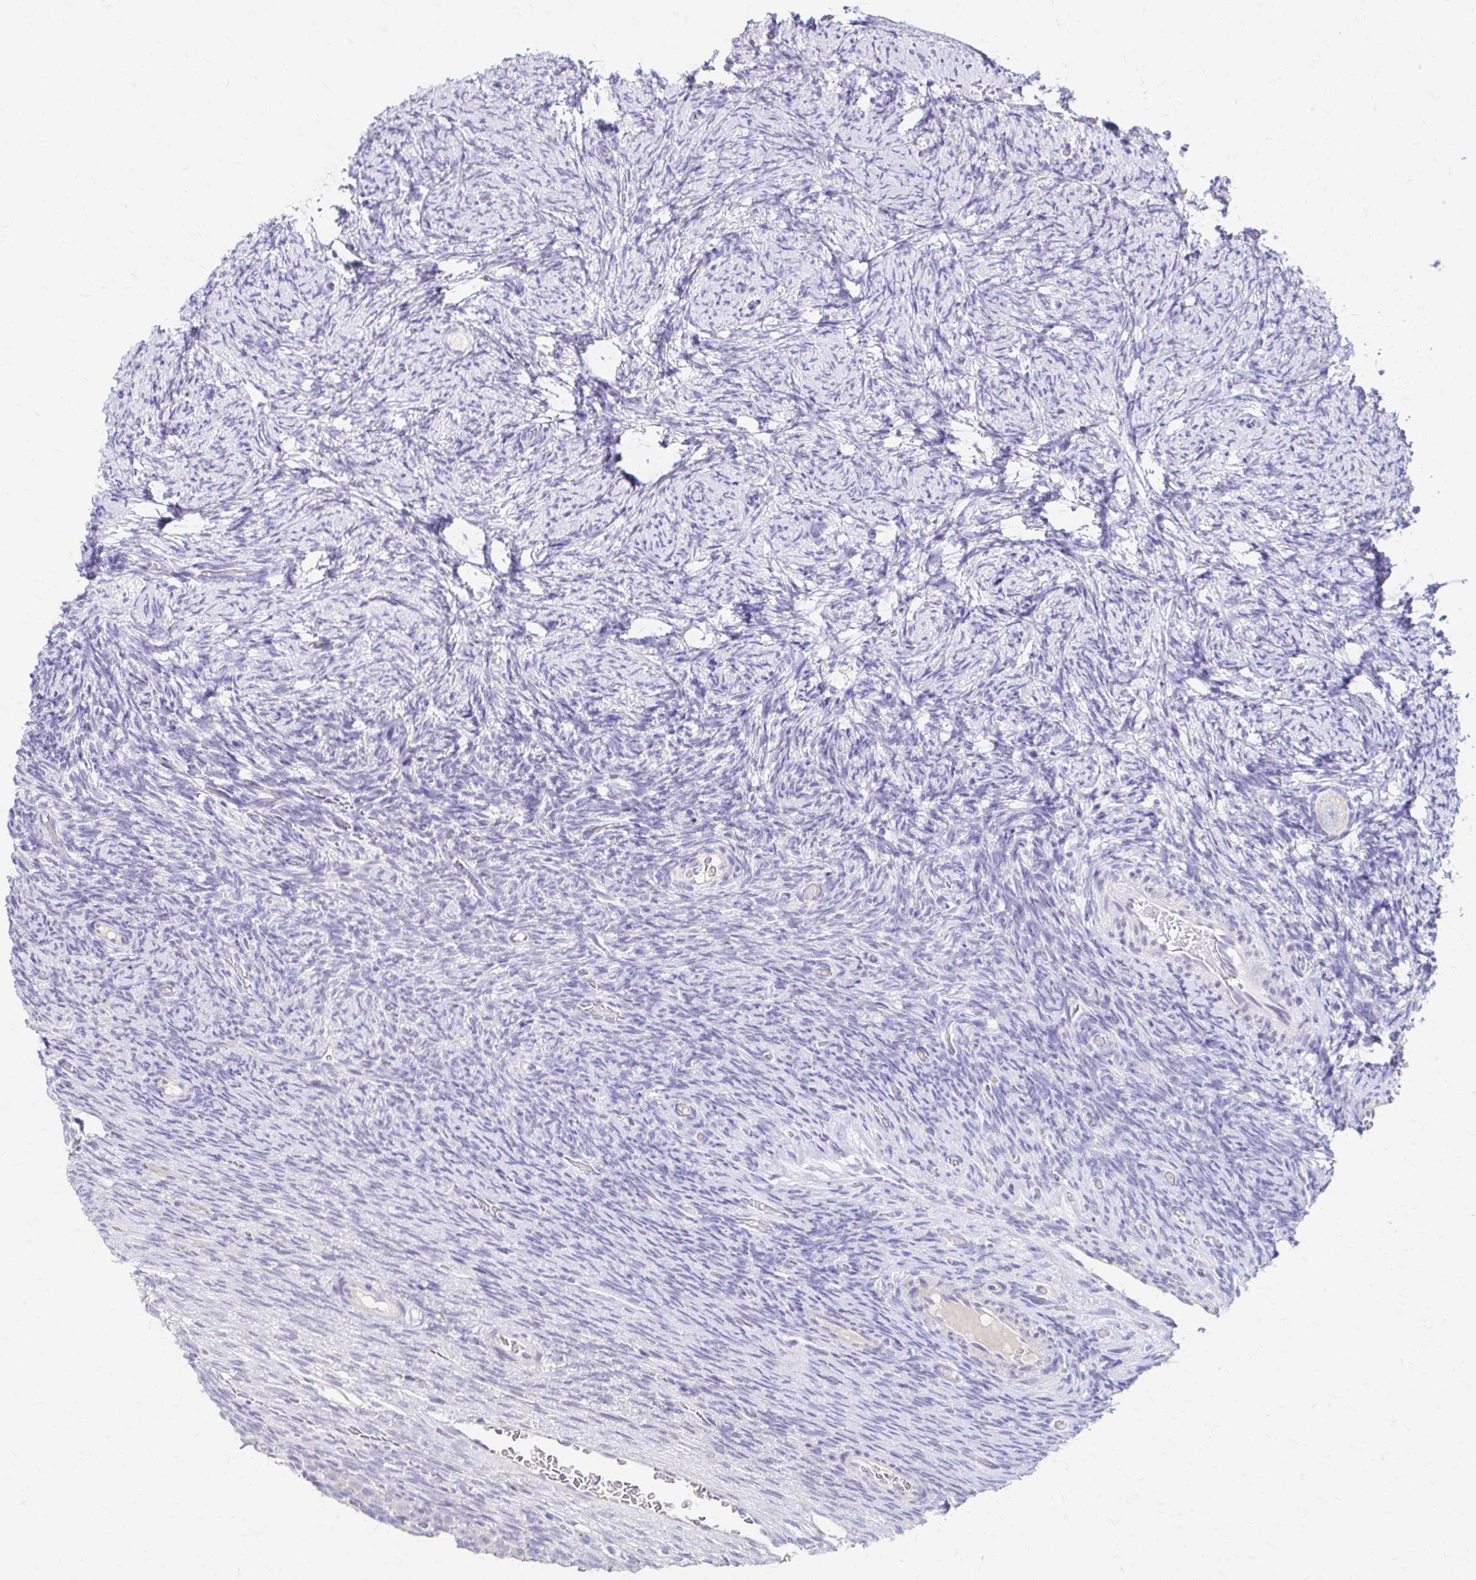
{"staining": {"intensity": "negative", "quantity": "none", "location": "none"}, "tissue": "ovary", "cell_type": "Follicle cells", "image_type": "normal", "snomed": [{"axis": "morphology", "description": "Normal tissue, NOS"}, {"axis": "topography", "description": "Ovary"}], "caption": "Ovary was stained to show a protein in brown. There is no significant expression in follicle cells. (Stains: DAB (3,3'-diaminobenzidine) immunohistochemistry with hematoxylin counter stain, Microscopy: brightfield microscopy at high magnification).", "gene": "AZGP1", "patient": {"sex": "female", "age": 34}}